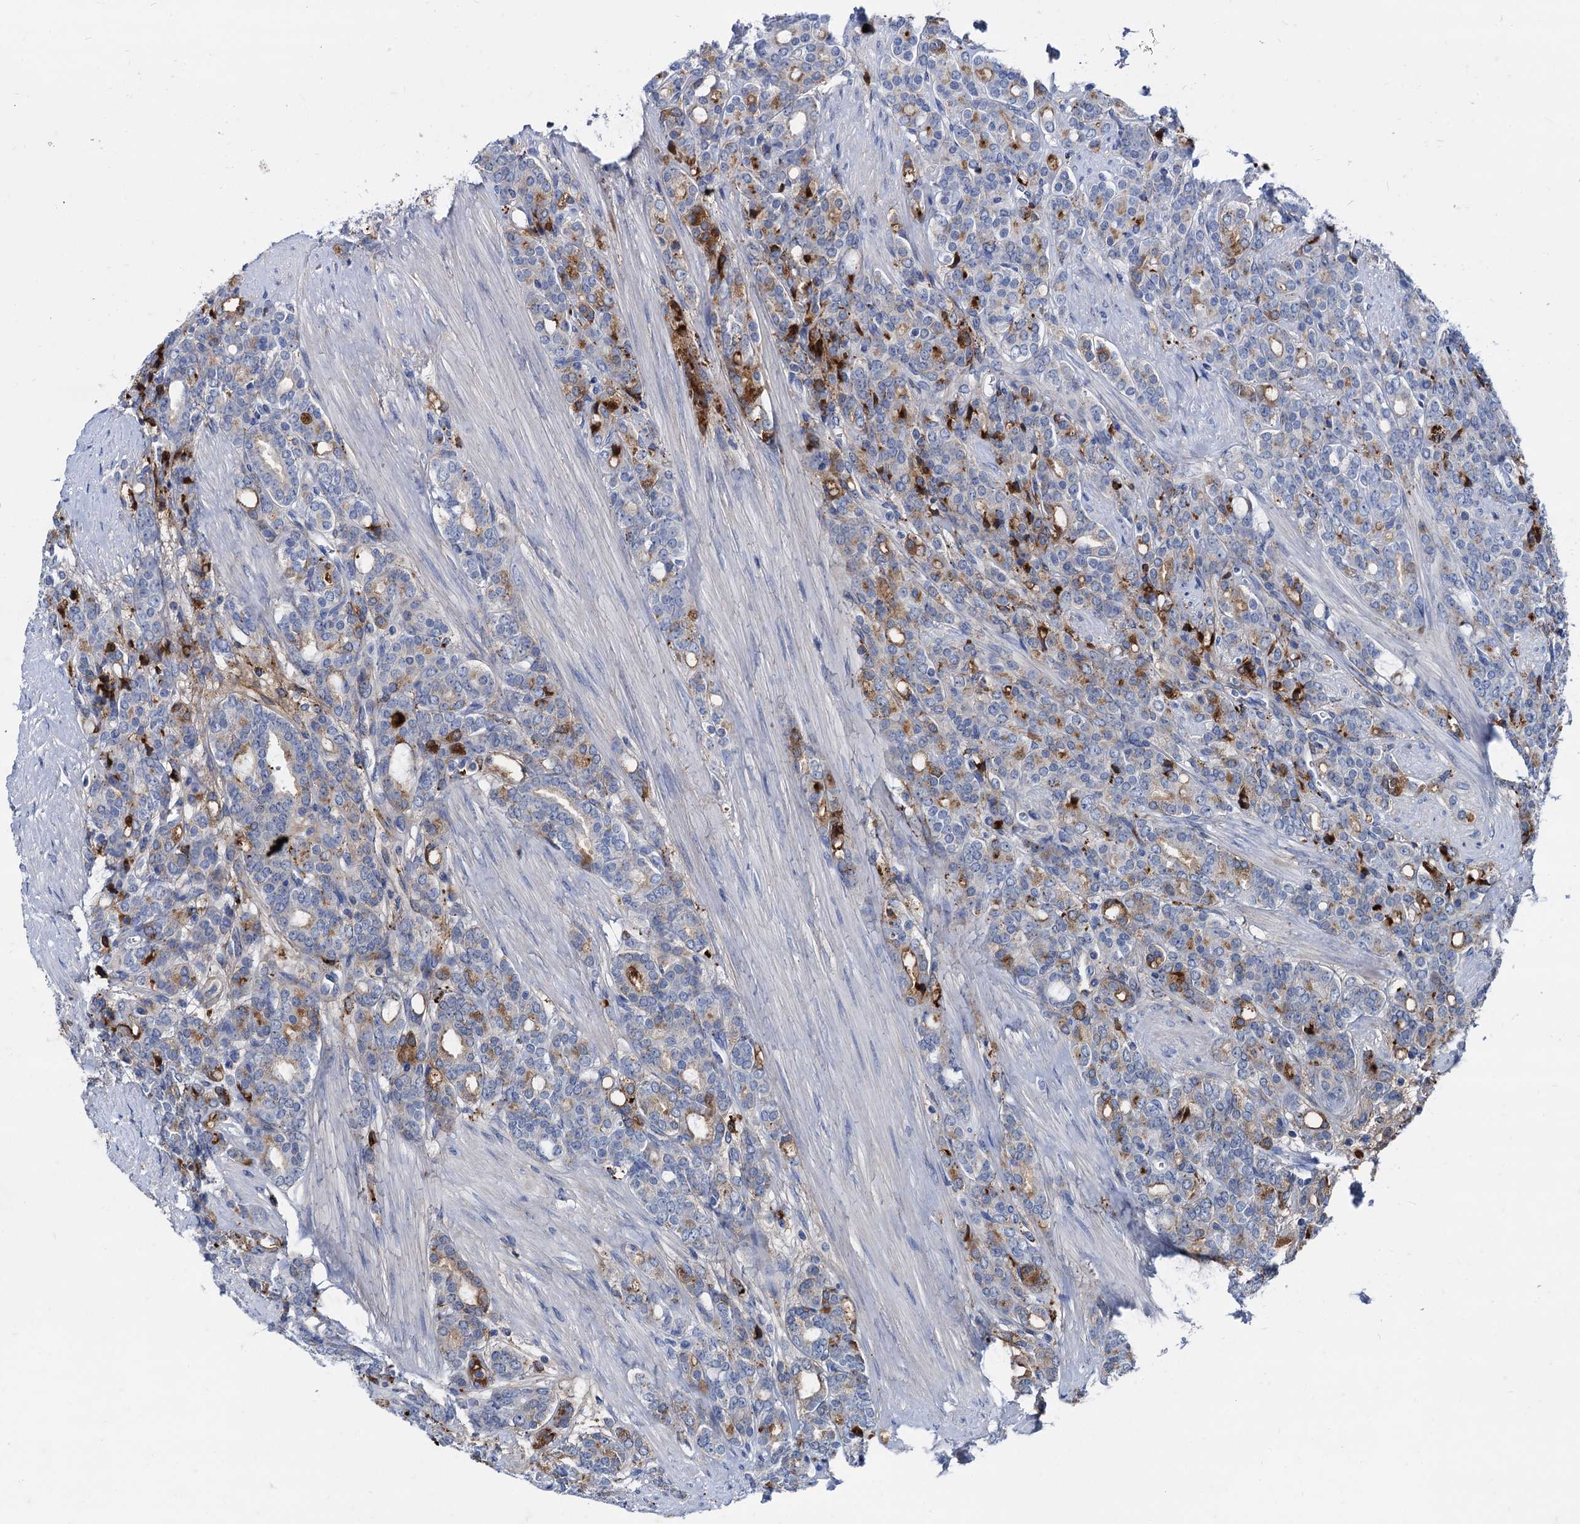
{"staining": {"intensity": "strong", "quantity": "<25%", "location": "cytoplasmic/membranous"}, "tissue": "prostate cancer", "cell_type": "Tumor cells", "image_type": "cancer", "snomed": [{"axis": "morphology", "description": "Adenocarcinoma, High grade"}, {"axis": "topography", "description": "Prostate"}], "caption": "High-magnification brightfield microscopy of adenocarcinoma (high-grade) (prostate) stained with DAB (3,3'-diaminobenzidine) (brown) and counterstained with hematoxylin (blue). tumor cells exhibit strong cytoplasmic/membranous expression is identified in about<25% of cells.", "gene": "APOD", "patient": {"sex": "male", "age": 62}}